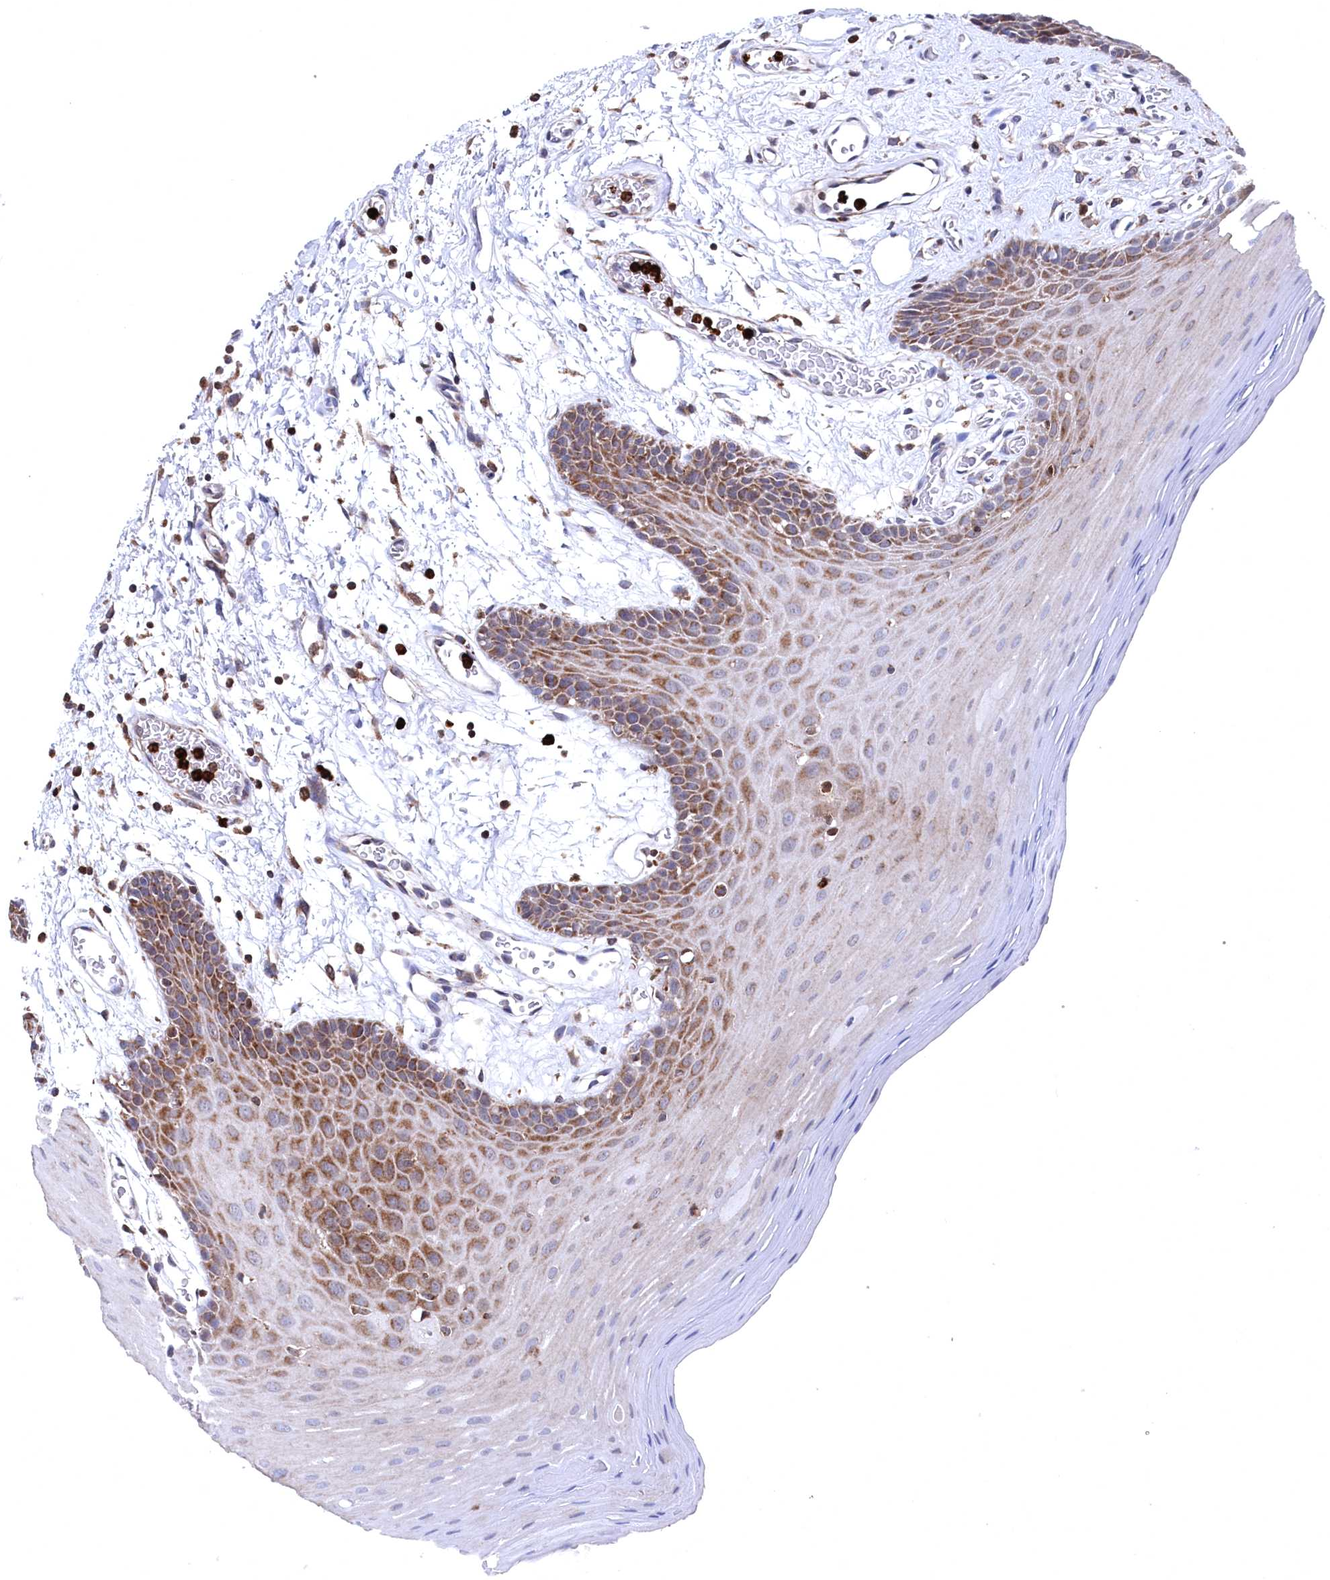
{"staining": {"intensity": "moderate", "quantity": "25%-75%", "location": "cytoplasmic/membranous"}, "tissue": "oral mucosa", "cell_type": "Squamous epithelial cells", "image_type": "normal", "snomed": [{"axis": "morphology", "description": "Normal tissue, NOS"}, {"axis": "topography", "description": "Skeletal muscle"}, {"axis": "topography", "description": "Oral tissue"}, {"axis": "topography", "description": "Salivary gland"}, {"axis": "topography", "description": "Peripheral nerve tissue"}], "caption": "Protein staining shows moderate cytoplasmic/membranous positivity in about 25%-75% of squamous epithelial cells in unremarkable oral mucosa. The staining is performed using DAB (3,3'-diaminobenzidine) brown chromogen to label protein expression. The nuclei are counter-stained blue using hematoxylin.", "gene": "CHCHD1", "patient": {"sex": "male", "age": 54}}